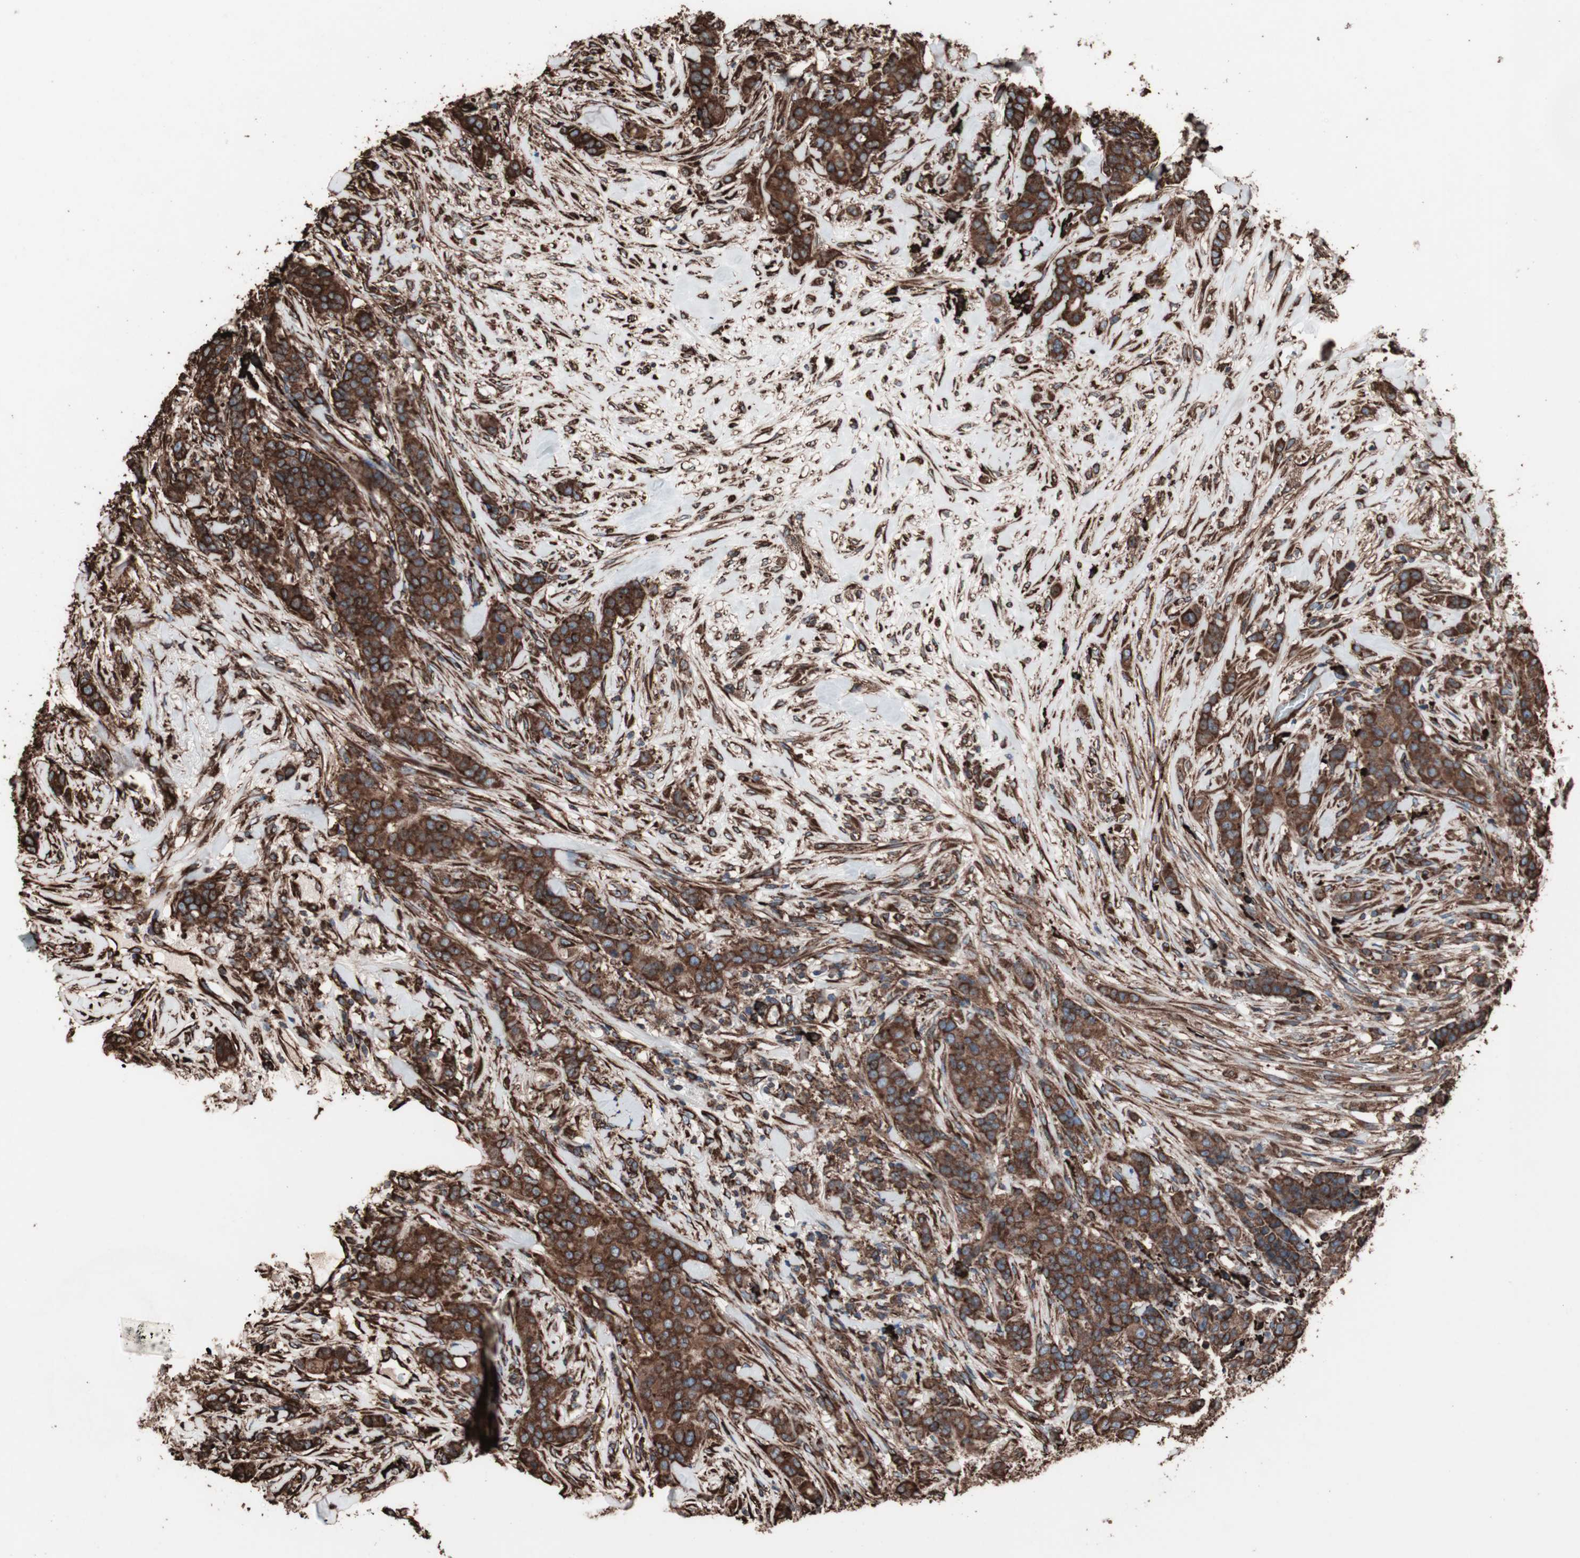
{"staining": {"intensity": "strong", "quantity": ">75%", "location": "cytoplasmic/membranous"}, "tissue": "breast cancer", "cell_type": "Tumor cells", "image_type": "cancer", "snomed": [{"axis": "morphology", "description": "Duct carcinoma"}, {"axis": "topography", "description": "Breast"}], "caption": "Breast cancer (infiltrating ductal carcinoma) stained with immunohistochemistry (IHC) demonstrates strong cytoplasmic/membranous expression in about >75% of tumor cells.", "gene": "HSP90B1", "patient": {"sex": "female", "age": 40}}